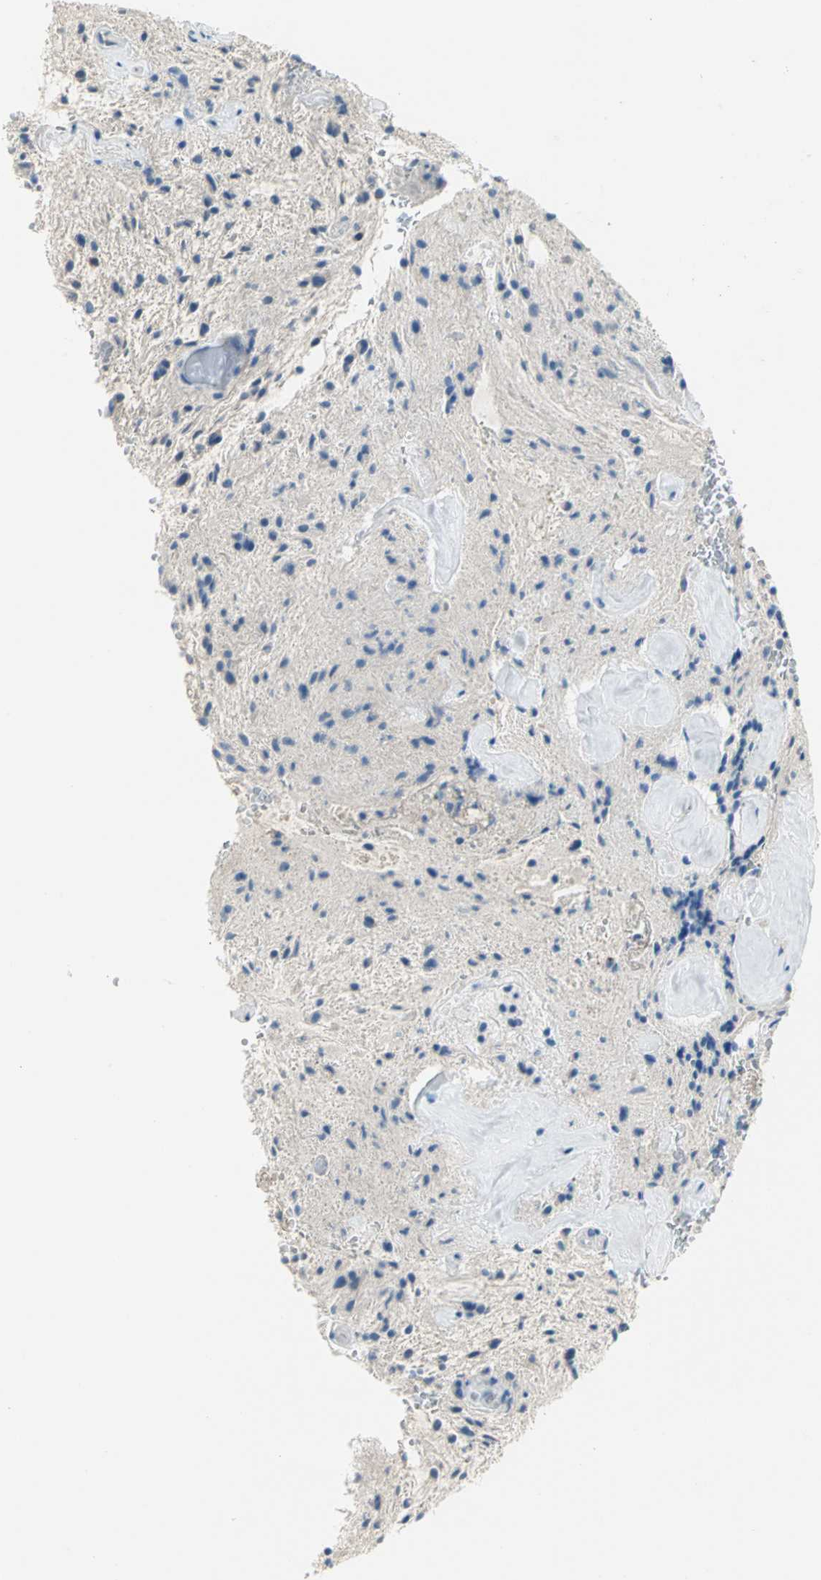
{"staining": {"intensity": "negative", "quantity": "none", "location": "none"}, "tissue": "glioma", "cell_type": "Tumor cells", "image_type": "cancer", "snomed": [{"axis": "morphology", "description": "Glioma, malignant, NOS"}, {"axis": "topography", "description": "Cerebellum"}], "caption": "Tumor cells show no significant staining in glioma. (Stains: DAB IHC with hematoxylin counter stain, Microscopy: brightfield microscopy at high magnification).", "gene": "ALOX15", "patient": {"sex": "female", "age": 10}}